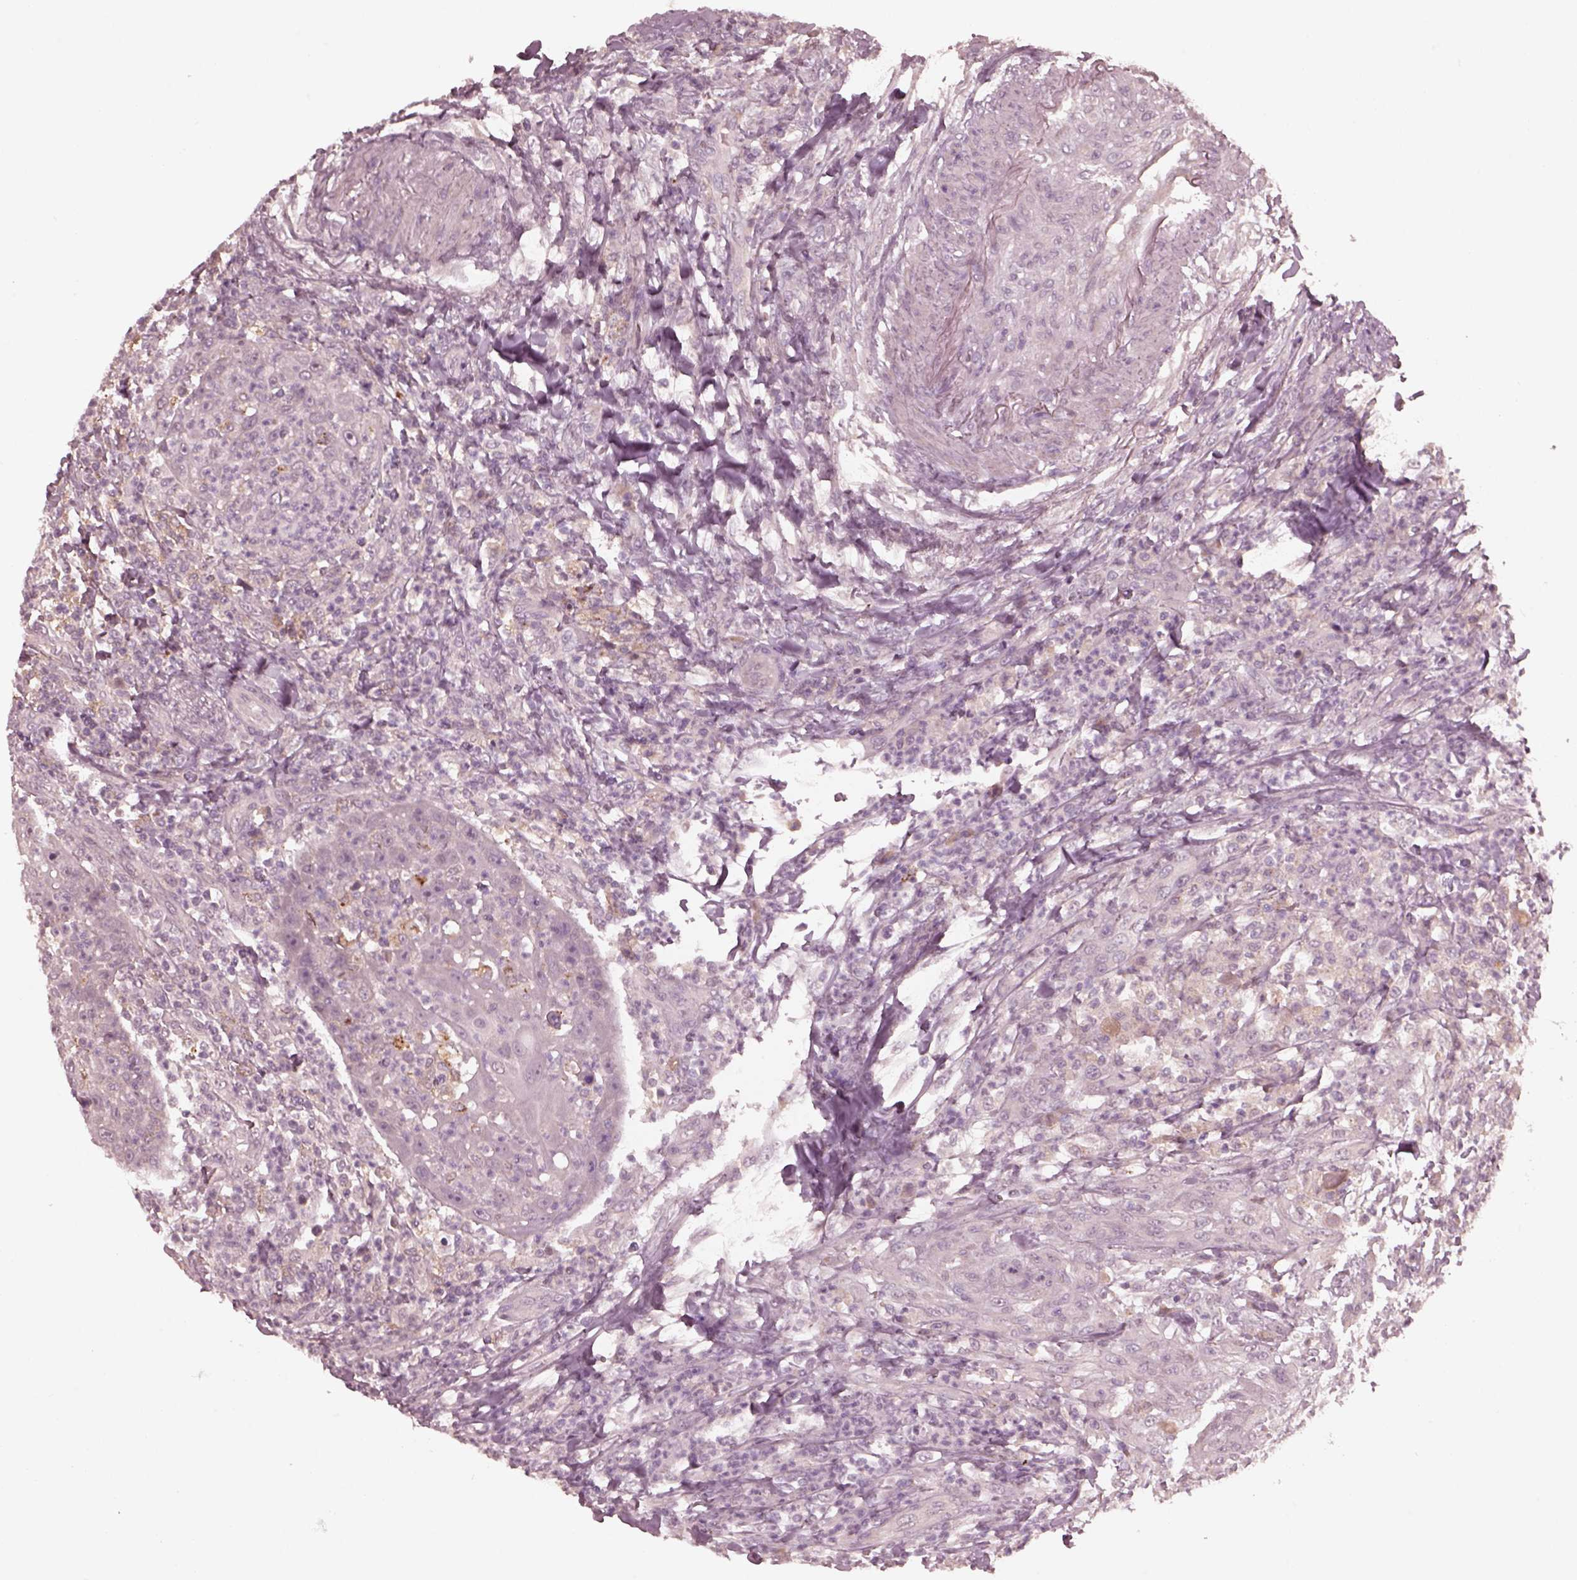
{"staining": {"intensity": "negative", "quantity": "none", "location": "none"}, "tissue": "head and neck cancer", "cell_type": "Tumor cells", "image_type": "cancer", "snomed": [{"axis": "morphology", "description": "Squamous cell carcinoma, NOS"}, {"axis": "topography", "description": "Head-Neck"}], "caption": "Immunohistochemistry image of human head and neck cancer stained for a protein (brown), which demonstrates no staining in tumor cells. (Immunohistochemistry (ihc), brightfield microscopy, high magnification).", "gene": "VWA5B1", "patient": {"sex": "male", "age": 69}}